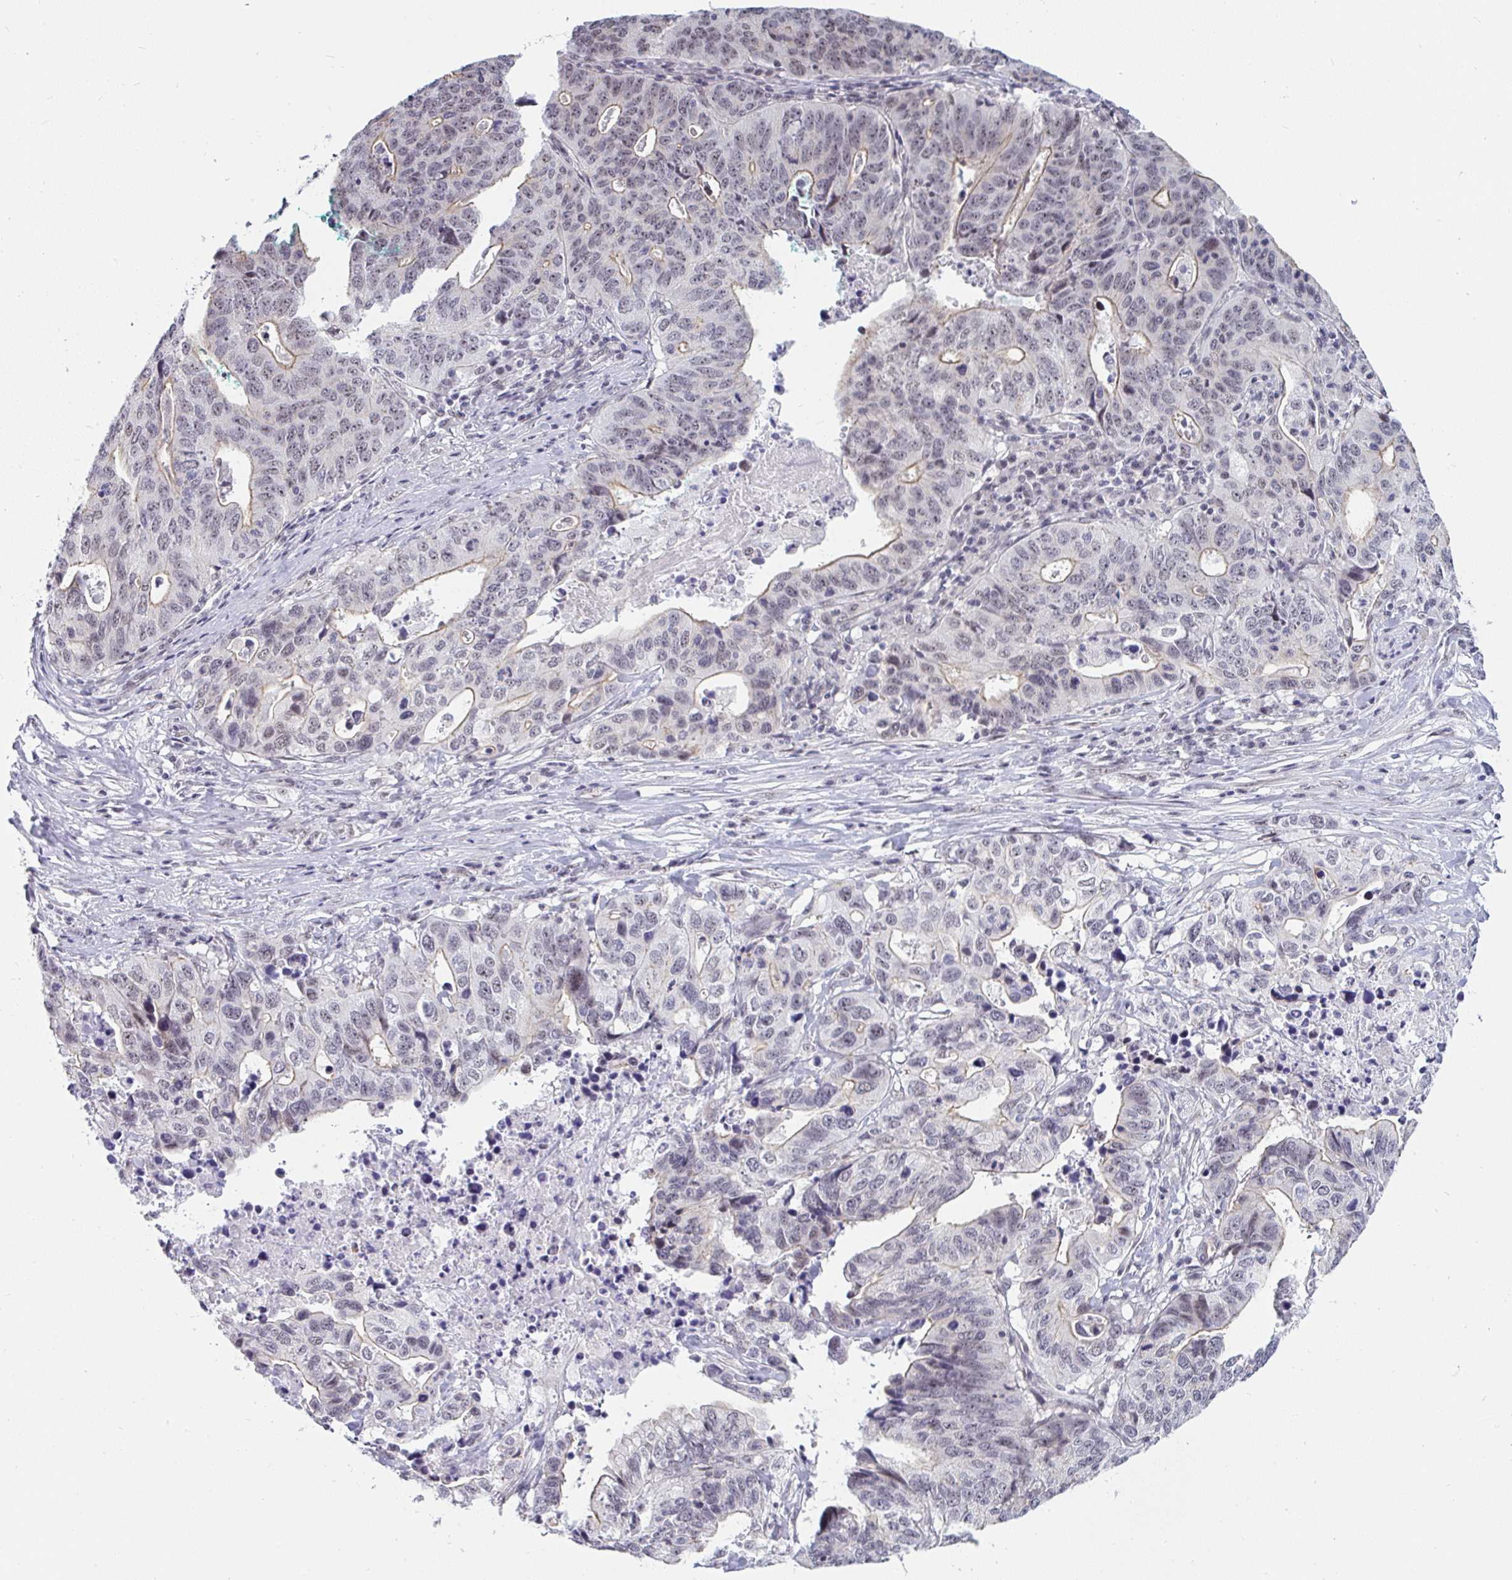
{"staining": {"intensity": "weak", "quantity": "<25%", "location": "cytoplasmic/membranous"}, "tissue": "stomach cancer", "cell_type": "Tumor cells", "image_type": "cancer", "snomed": [{"axis": "morphology", "description": "Adenocarcinoma, NOS"}, {"axis": "topography", "description": "Stomach, upper"}], "caption": "Histopathology image shows no protein positivity in tumor cells of stomach cancer tissue.", "gene": "PRR14", "patient": {"sex": "female", "age": 67}}